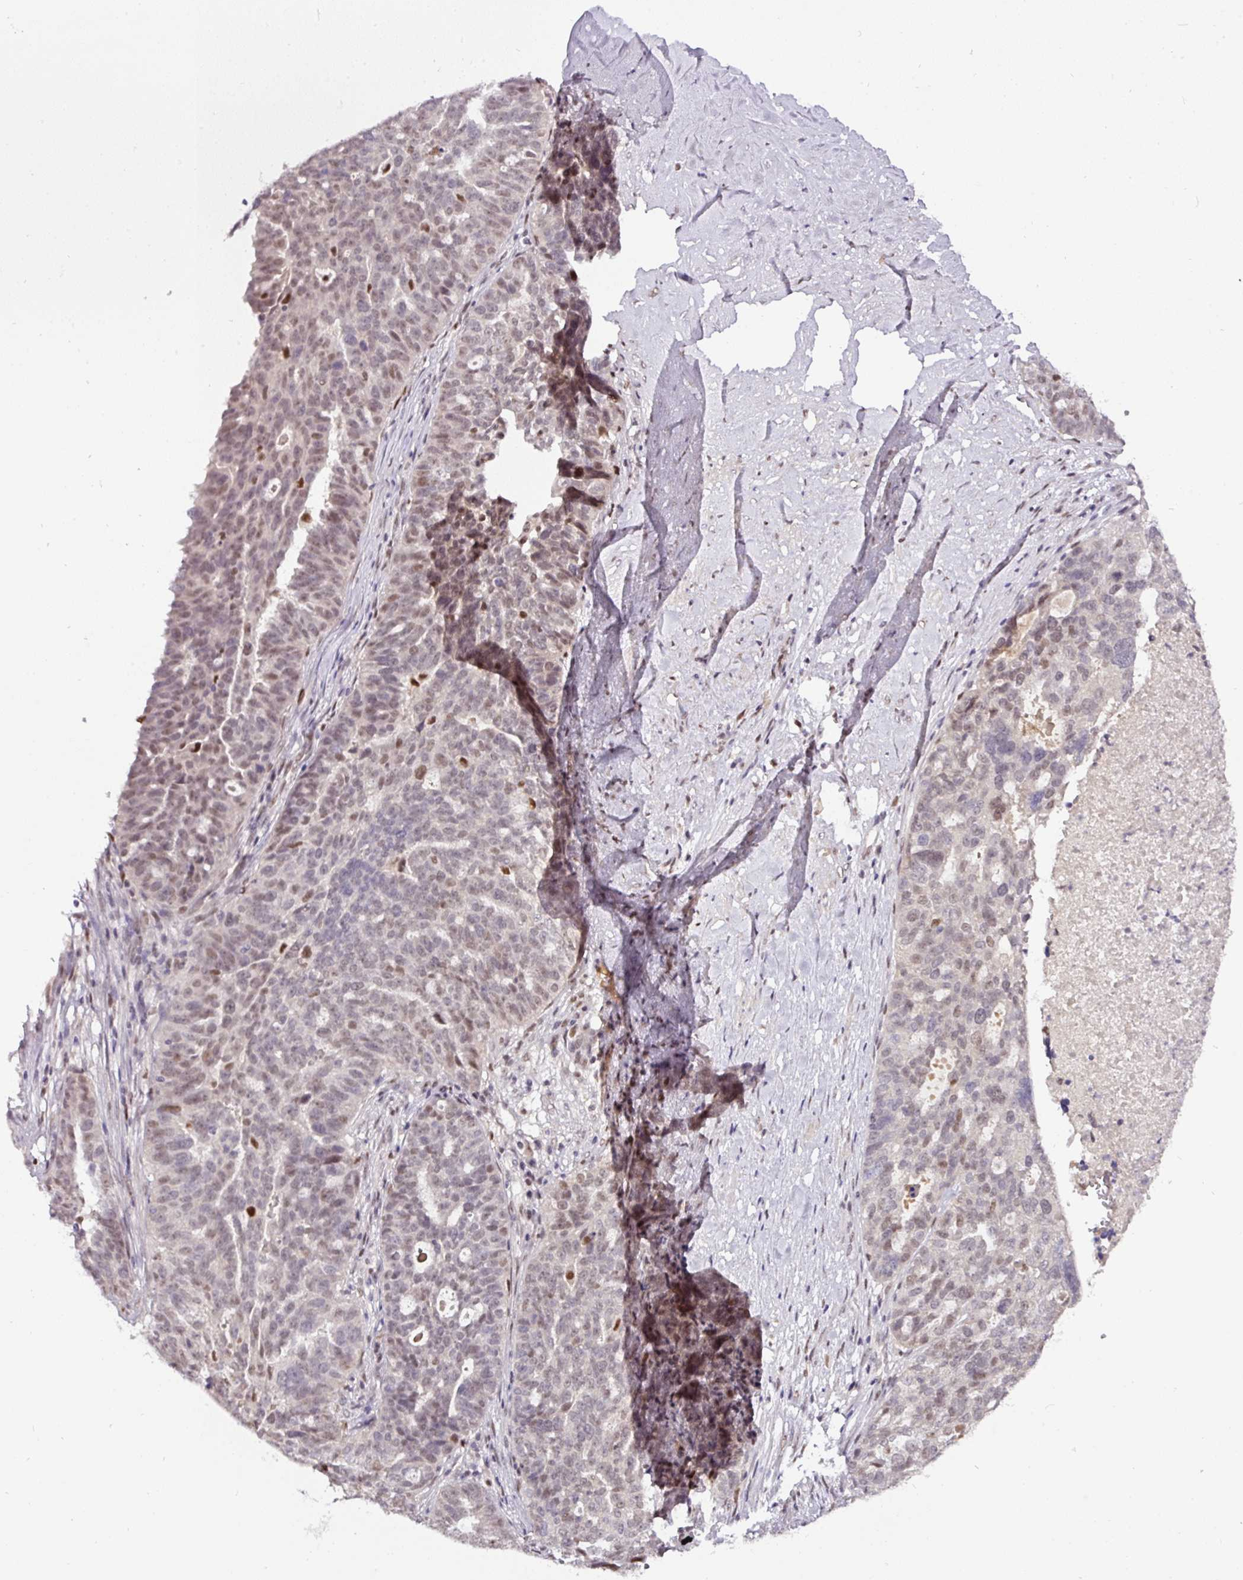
{"staining": {"intensity": "moderate", "quantity": "25%-75%", "location": "nuclear"}, "tissue": "ovarian cancer", "cell_type": "Tumor cells", "image_type": "cancer", "snomed": [{"axis": "morphology", "description": "Cystadenocarcinoma, serous, NOS"}, {"axis": "topography", "description": "Ovary"}], "caption": "Immunohistochemistry micrograph of human serous cystadenocarcinoma (ovarian) stained for a protein (brown), which shows medium levels of moderate nuclear positivity in approximately 25%-75% of tumor cells.", "gene": "KLF16", "patient": {"sex": "female", "age": 59}}